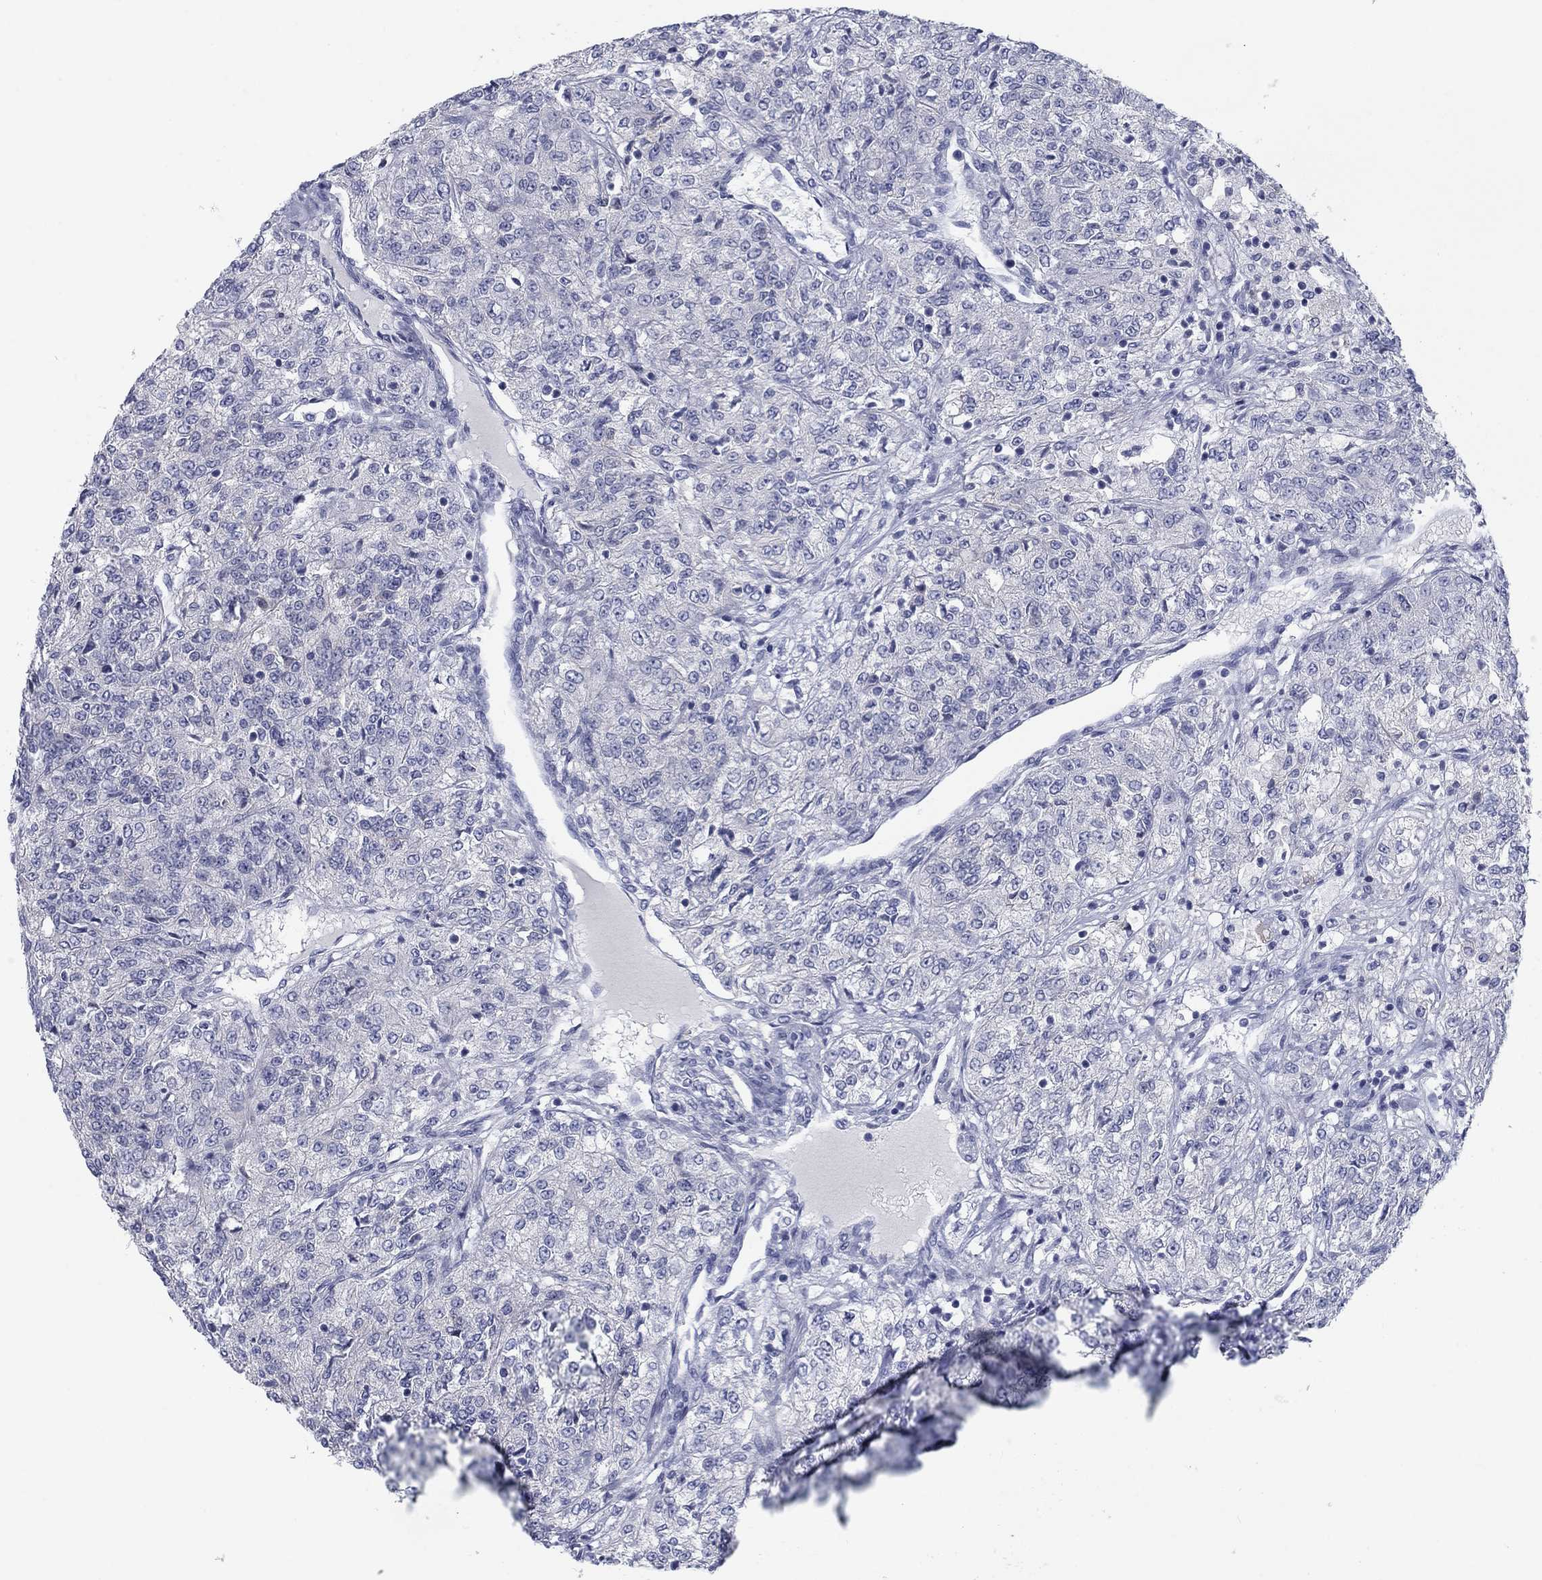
{"staining": {"intensity": "negative", "quantity": "none", "location": "none"}, "tissue": "renal cancer", "cell_type": "Tumor cells", "image_type": "cancer", "snomed": [{"axis": "morphology", "description": "Adenocarcinoma, NOS"}, {"axis": "topography", "description": "Kidney"}], "caption": "This is a image of IHC staining of adenocarcinoma (renal), which shows no expression in tumor cells.", "gene": "CALB1", "patient": {"sex": "female", "age": 63}}